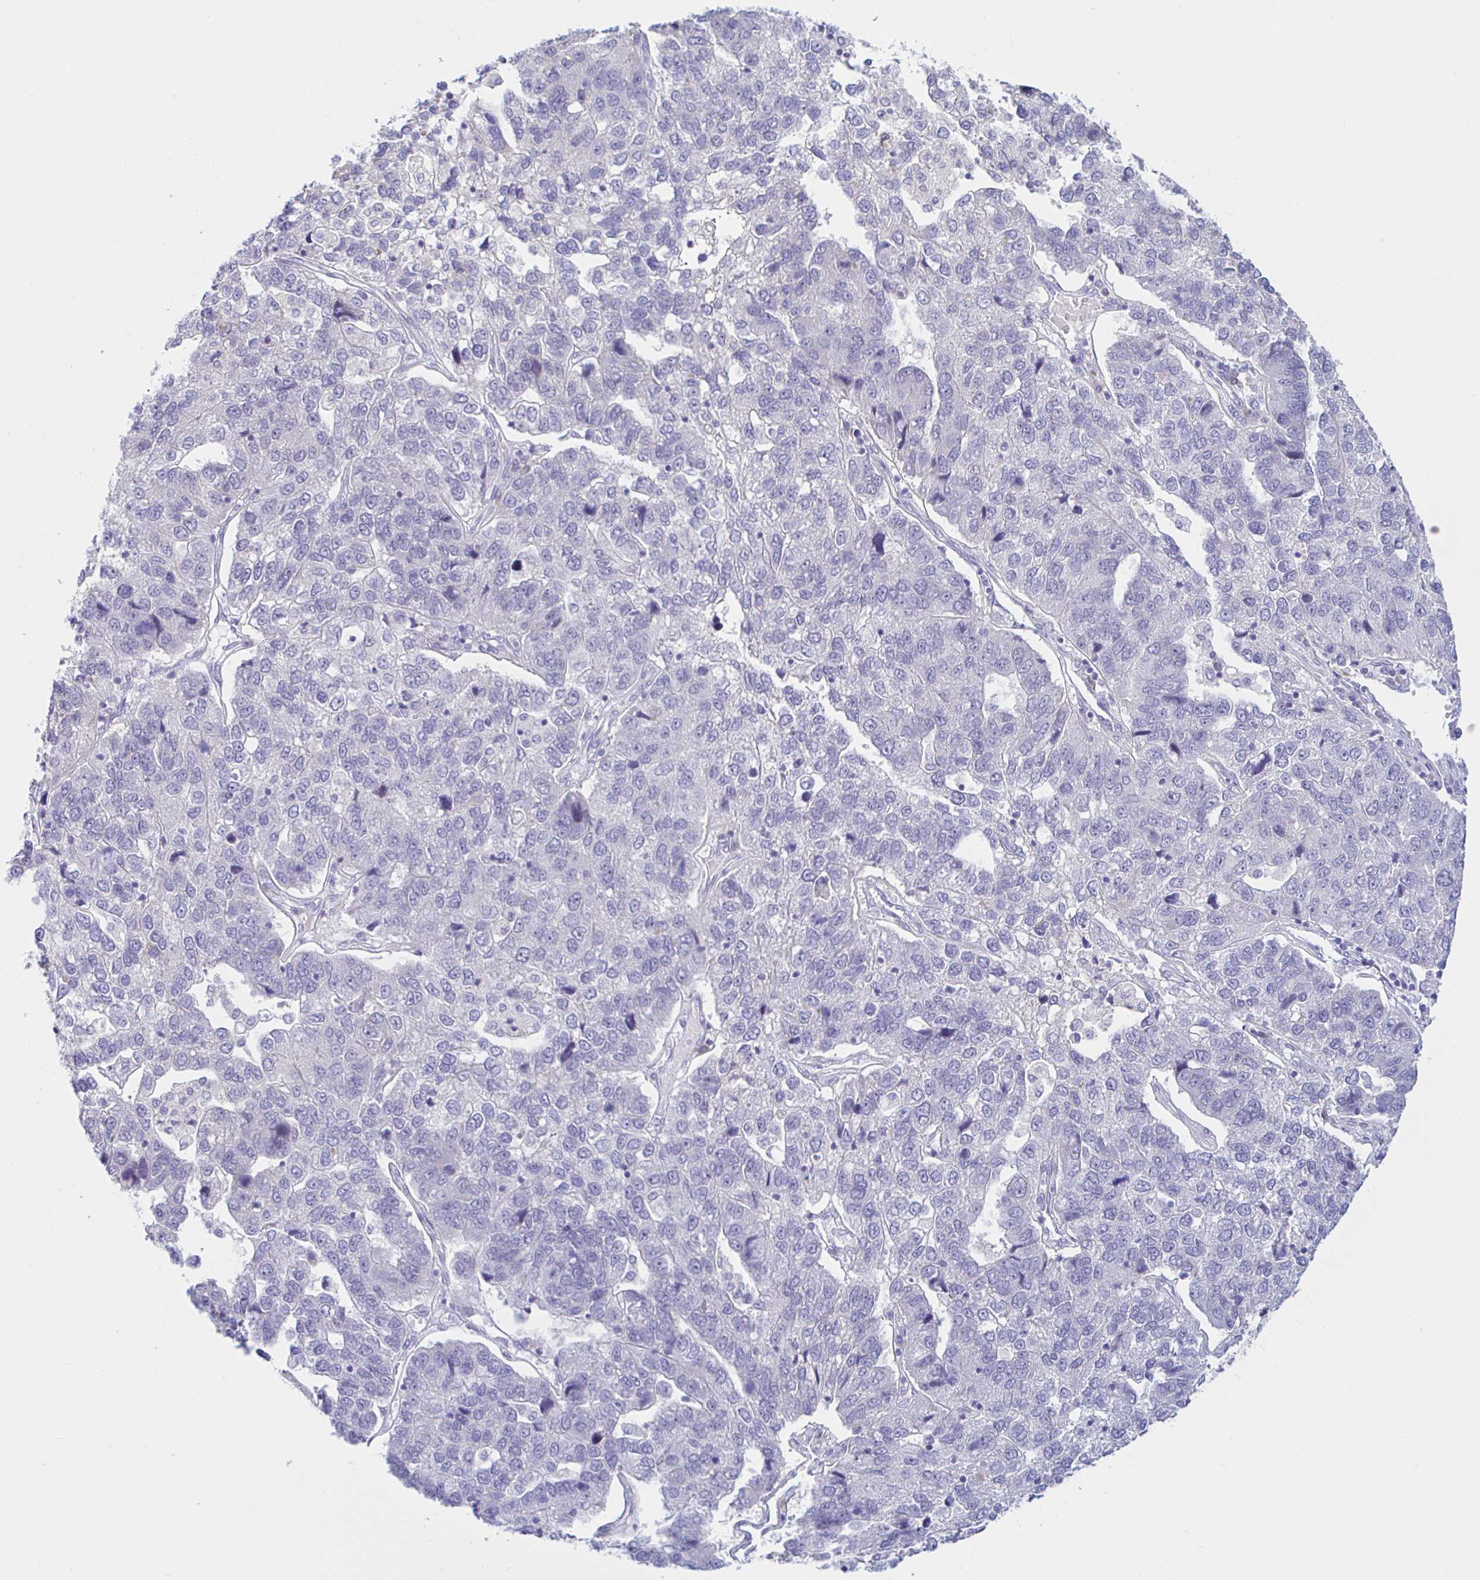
{"staining": {"intensity": "negative", "quantity": "none", "location": "none"}, "tissue": "pancreatic cancer", "cell_type": "Tumor cells", "image_type": "cancer", "snomed": [{"axis": "morphology", "description": "Adenocarcinoma, NOS"}, {"axis": "topography", "description": "Pancreas"}], "caption": "Immunohistochemistry (IHC) photomicrograph of neoplastic tissue: adenocarcinoma (pancreatic) stained with DAB reveals no significant protein staining in tumor cells.", "gene": "NBPF3", "patient": {"sex": "female", "age": 61}}